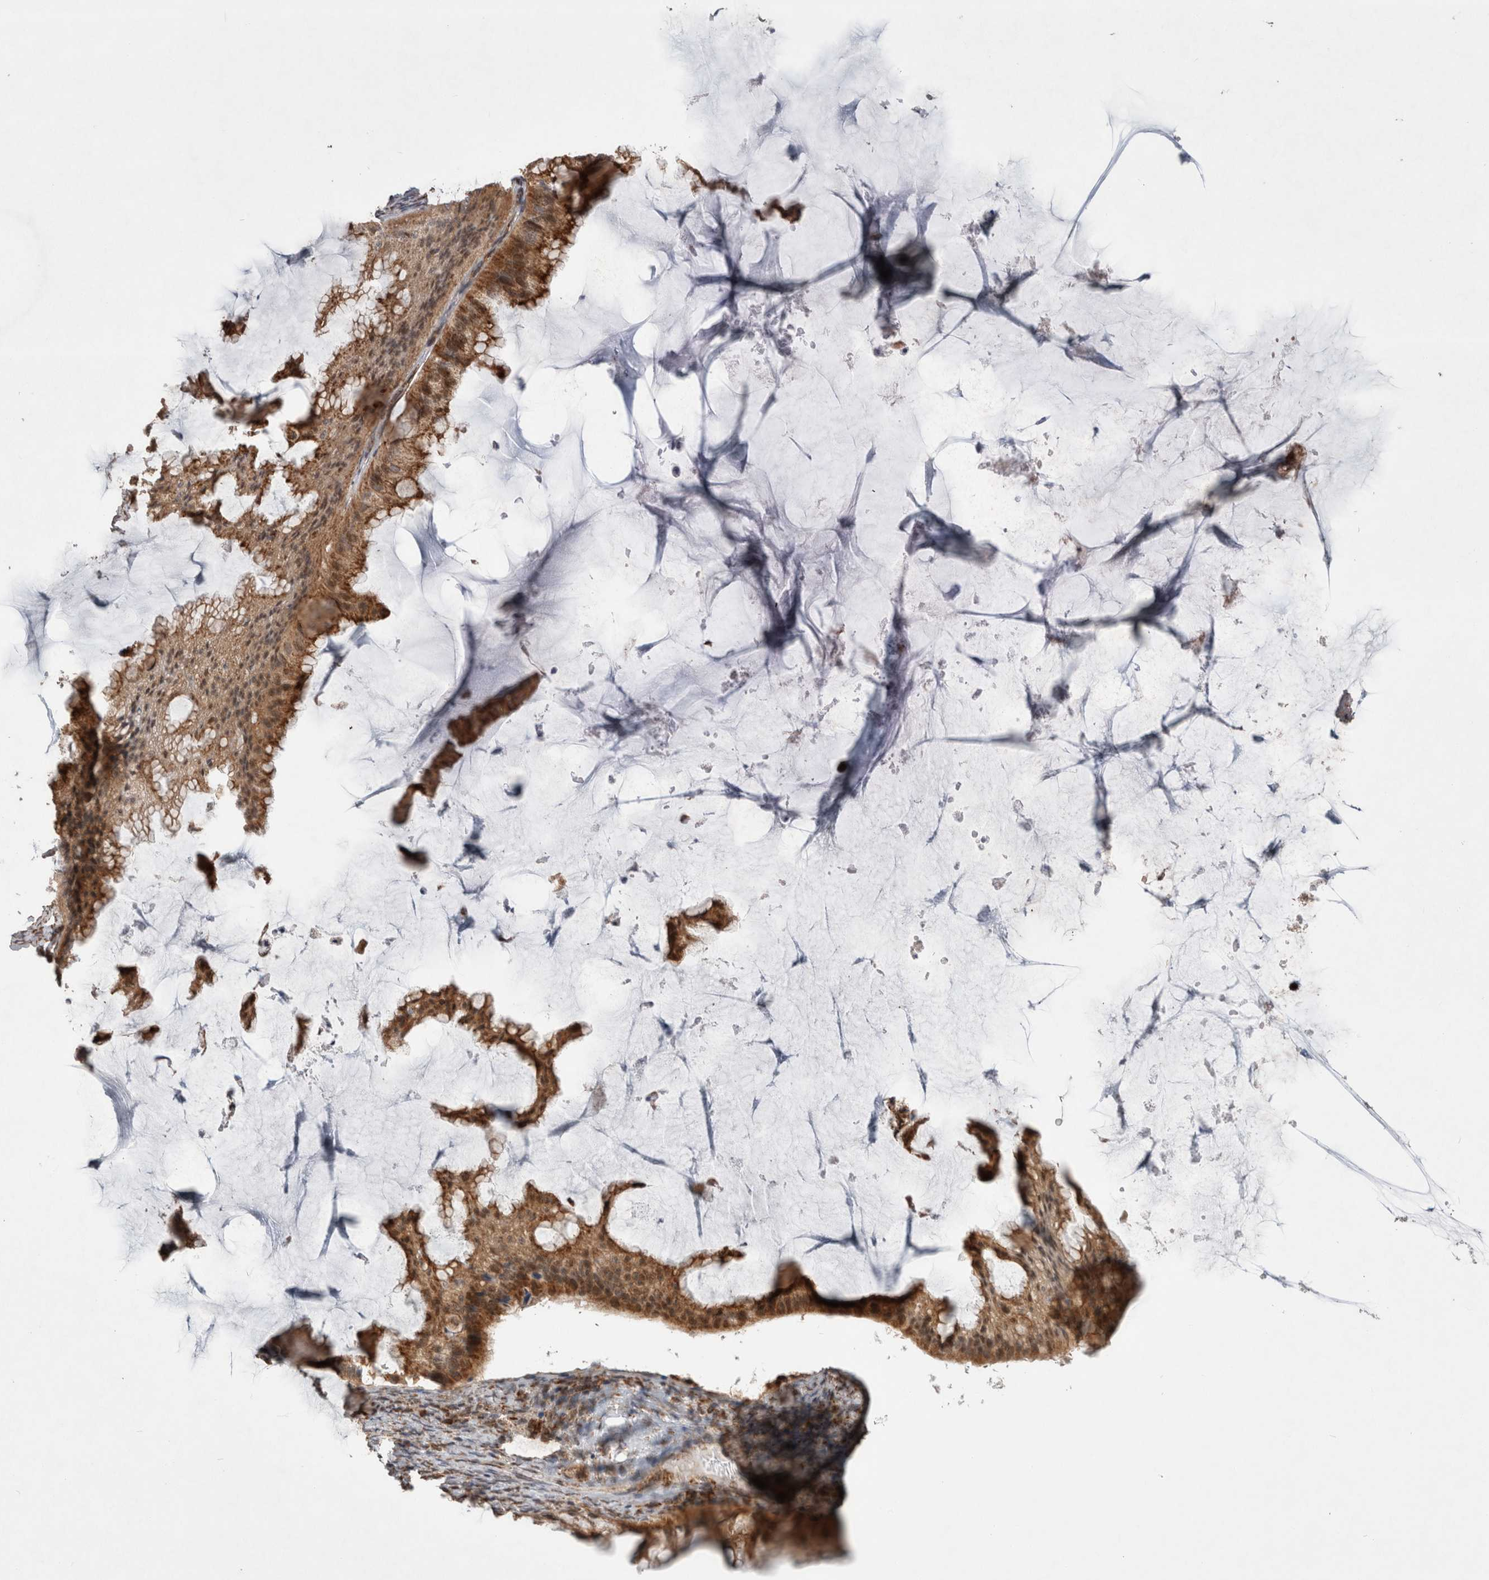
{"staining": {"intensity": "strong", "quantity": ">75%", "location": "cytoplasmic/membranous"}, "tissue": "ovarian cancer", "cell_type": "Tumor cells", "image_type": "cancer", "snomed": [{"axis": "morphology", "description": "Cystadenocarcinoma, mucinous, NOS"}, {"axis": "topography", "description": "Ovary"}], "caption": "DAB (3,3'-diaminobenzidine) immunohistochemical staining of ovarian mucinous cystadenocarcinoma displays strong cytoplasmic/membranous protein expression in about >75% of tumor cells. (Brightfield microscopy of DAB IHC at high magnification).", "gene": "MRPL37", "patient": {"sex": "female", "age": 61}}